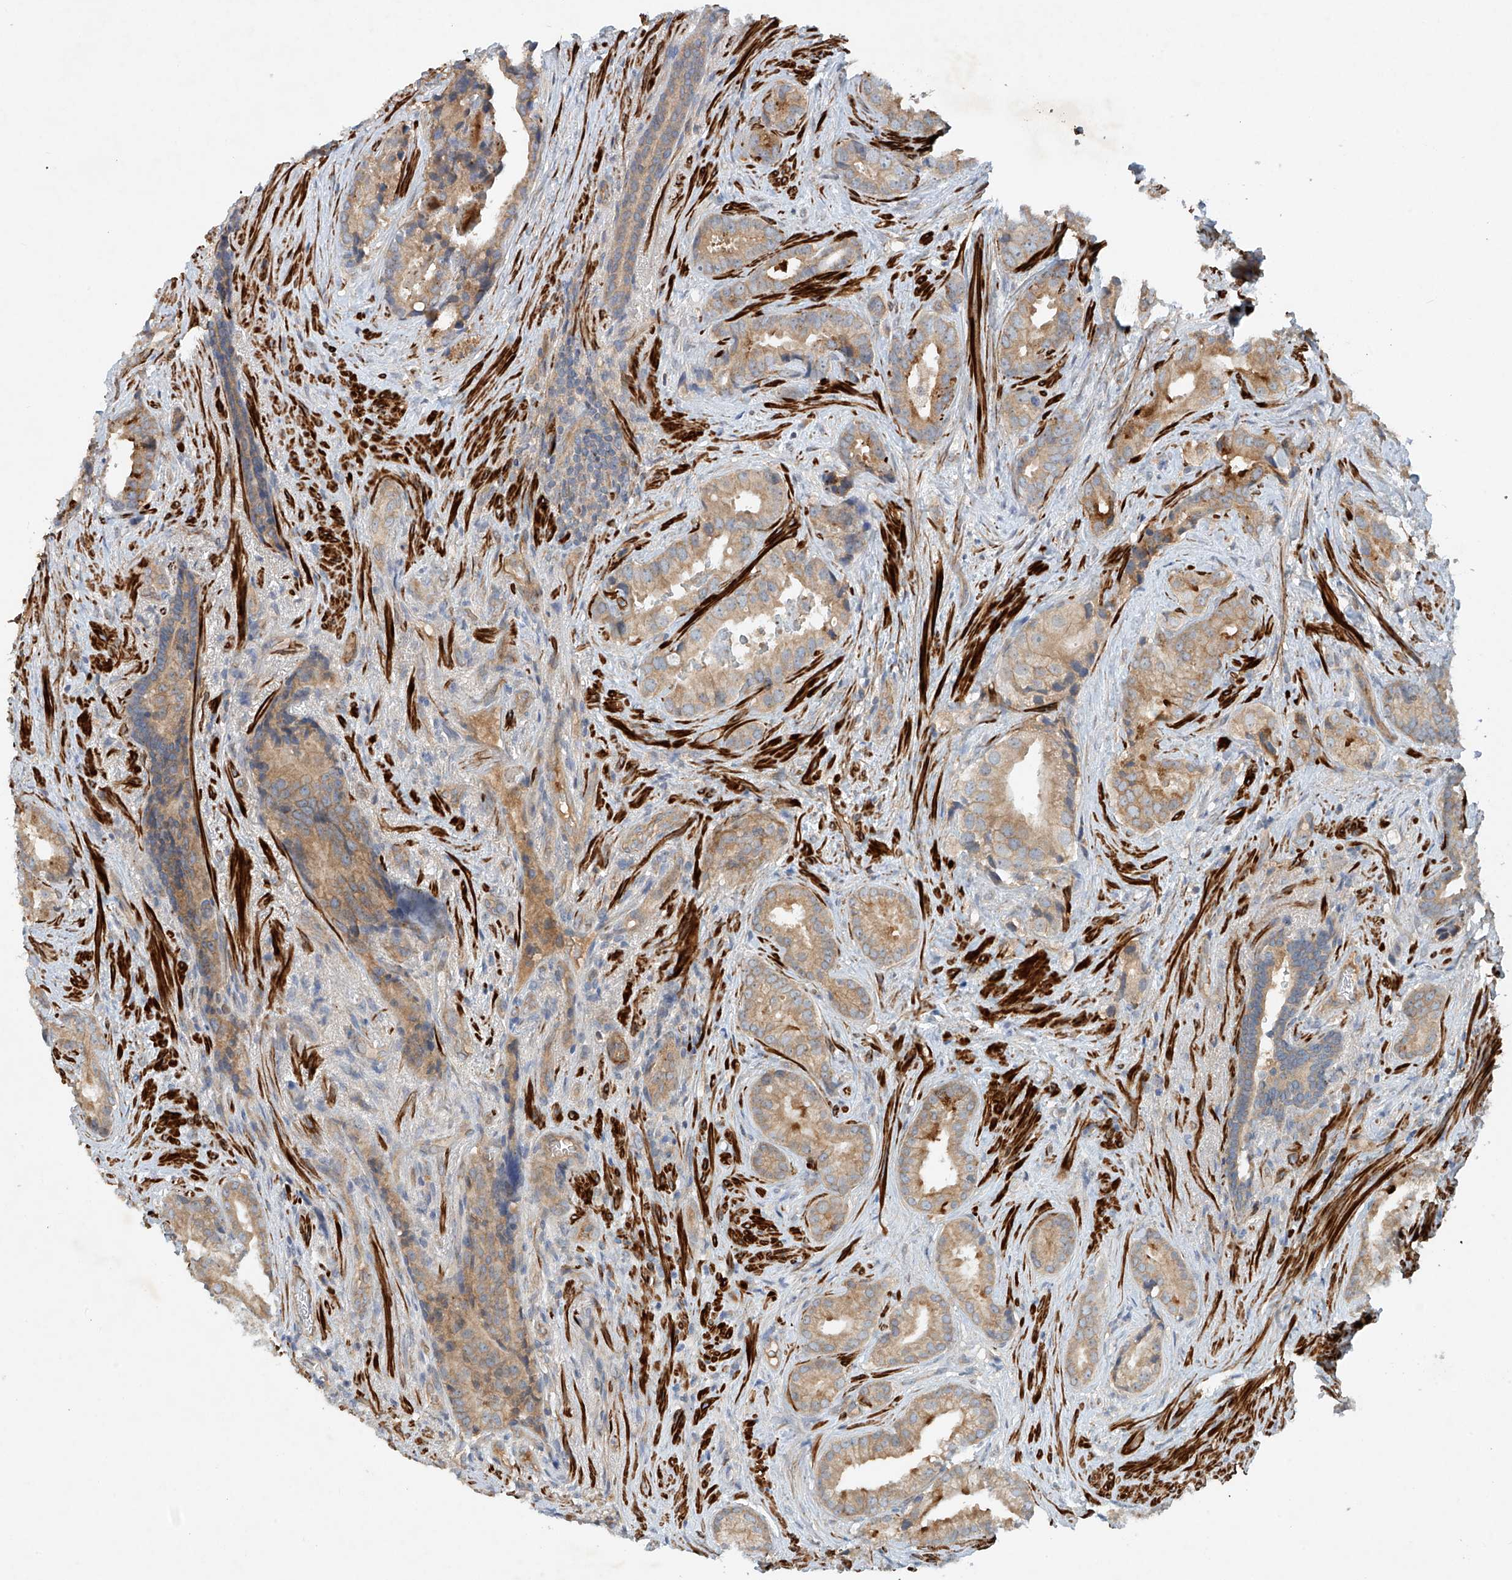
{"staining": {"intensity": "weak", "quantity": "25%-75%", "location": "cytoplasmic/membranous"}, "tissue": "prostate cancer", "cell_type": "Tumor cells", "image_type": "cancer", "snomed": [{"axis": "morphology", "description": "Adenocarcinoma, Low grade"}, {"axis": "topography", "description": "Prostate"}], "caption": "This micrograph demonstrates immunohistochemistry (IHC) staining of human prostate cancer (adenocarcinoma (low-grade)), with low weak cytoplasmic/membranous staining in about 25%-75% of tumor cells.", "gene": "LYRM9", "patient": {"sex": "male", "age": 71}}